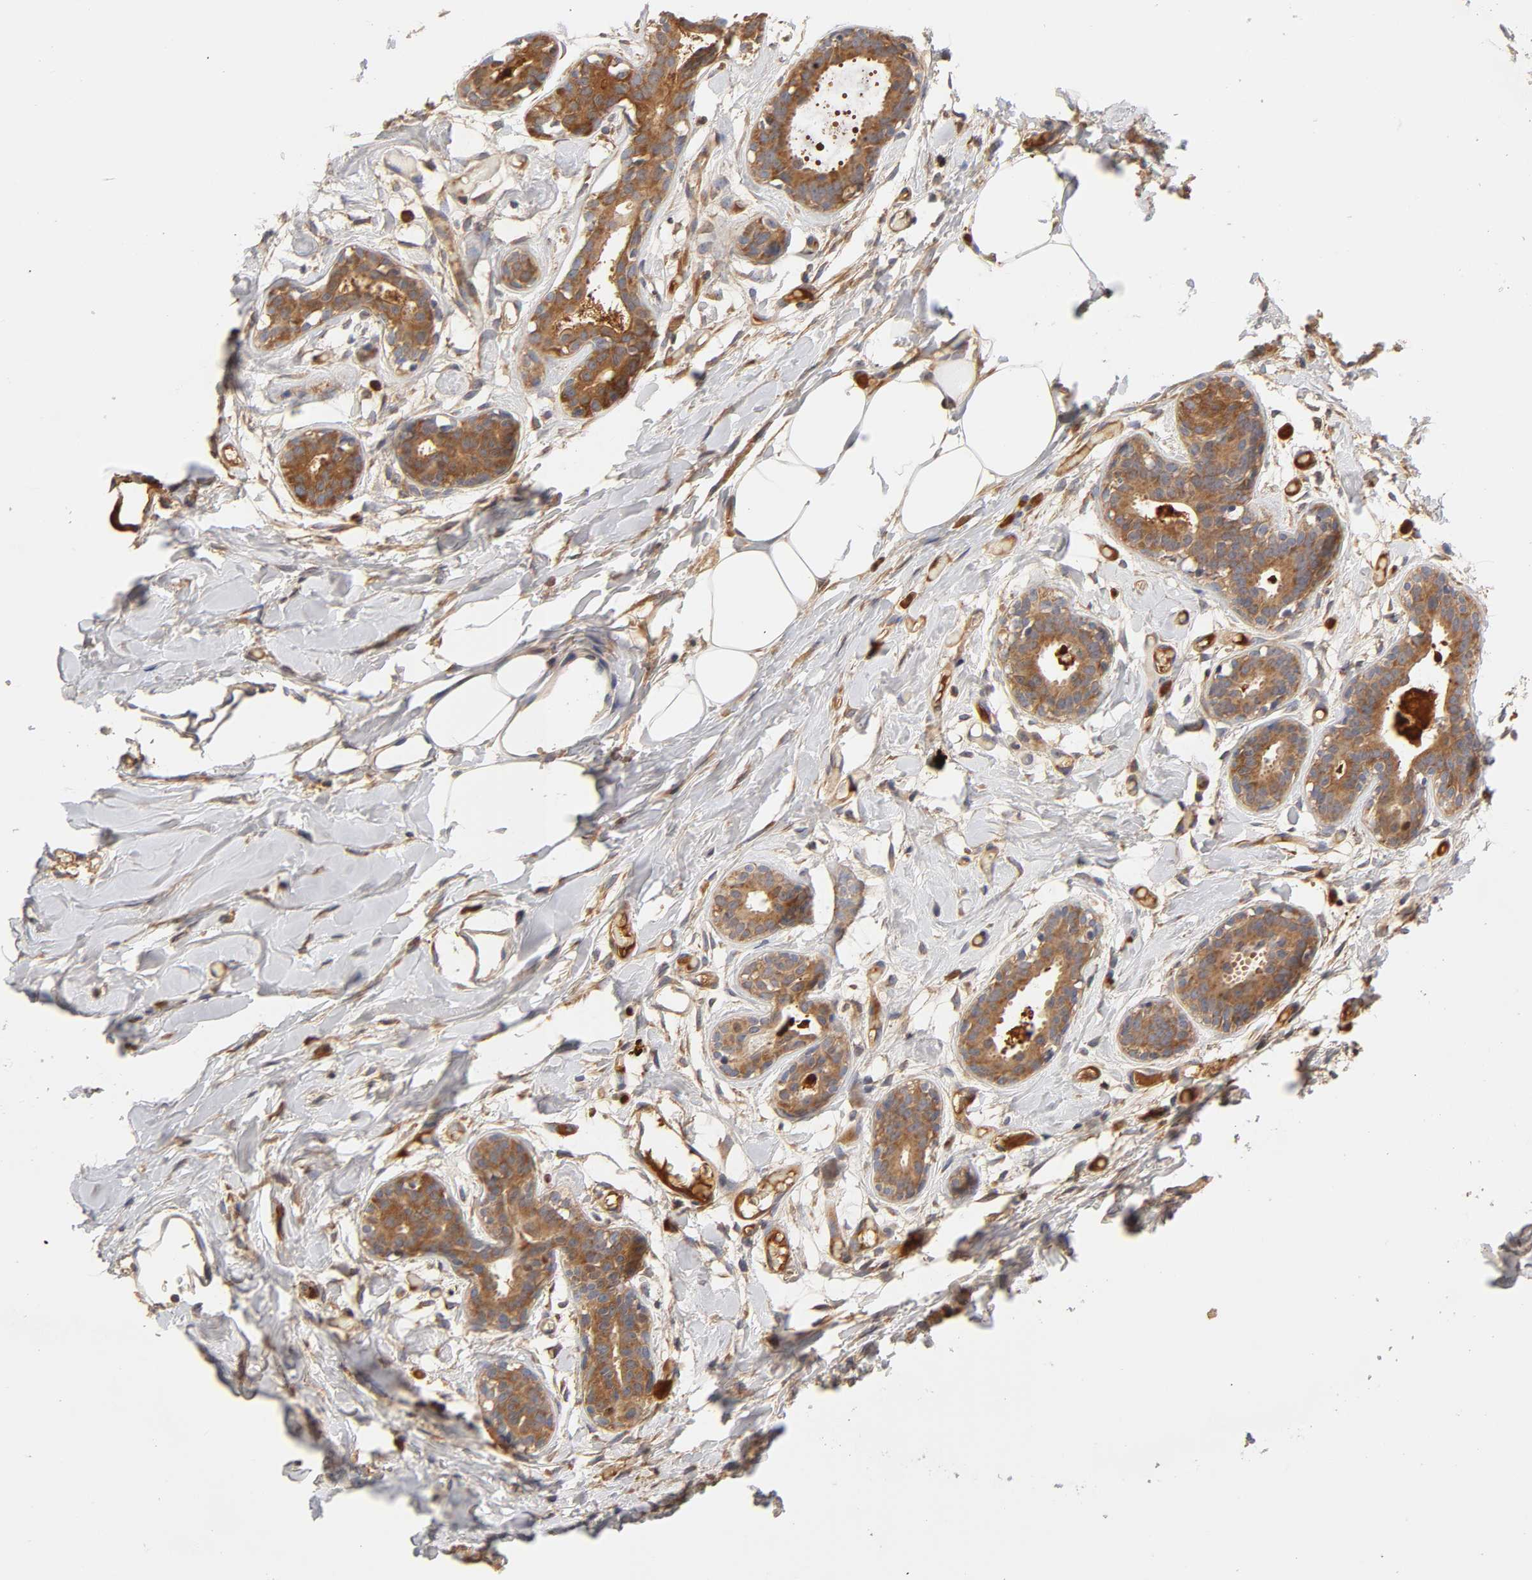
{"staining": {"intensity": "weak", "quantity": "25%-75%", "location": "cytoplasmic/membranous"}, "tissue": "breast", "cell_type": "Adipocytes", "image_type": "normal", "snomed": [{"axis": "morphology", "description": "Normal tissue, NOS"}, {"axis": "topography", "description": "Breast"}, {"axis": "topography", "description": "Adipose tissue"}], "caption": "Immunohistochemistry histopathology image of normal breast: human breast stained using IHC exhibits low levels of weak protein expression localized specifically in the cytoplasmic/membranous of adipocytes, appearing as a cytoplasmic/membranous brown color.", "gene": "RPS29", "patient": {"sex": "female", "age": 25}}